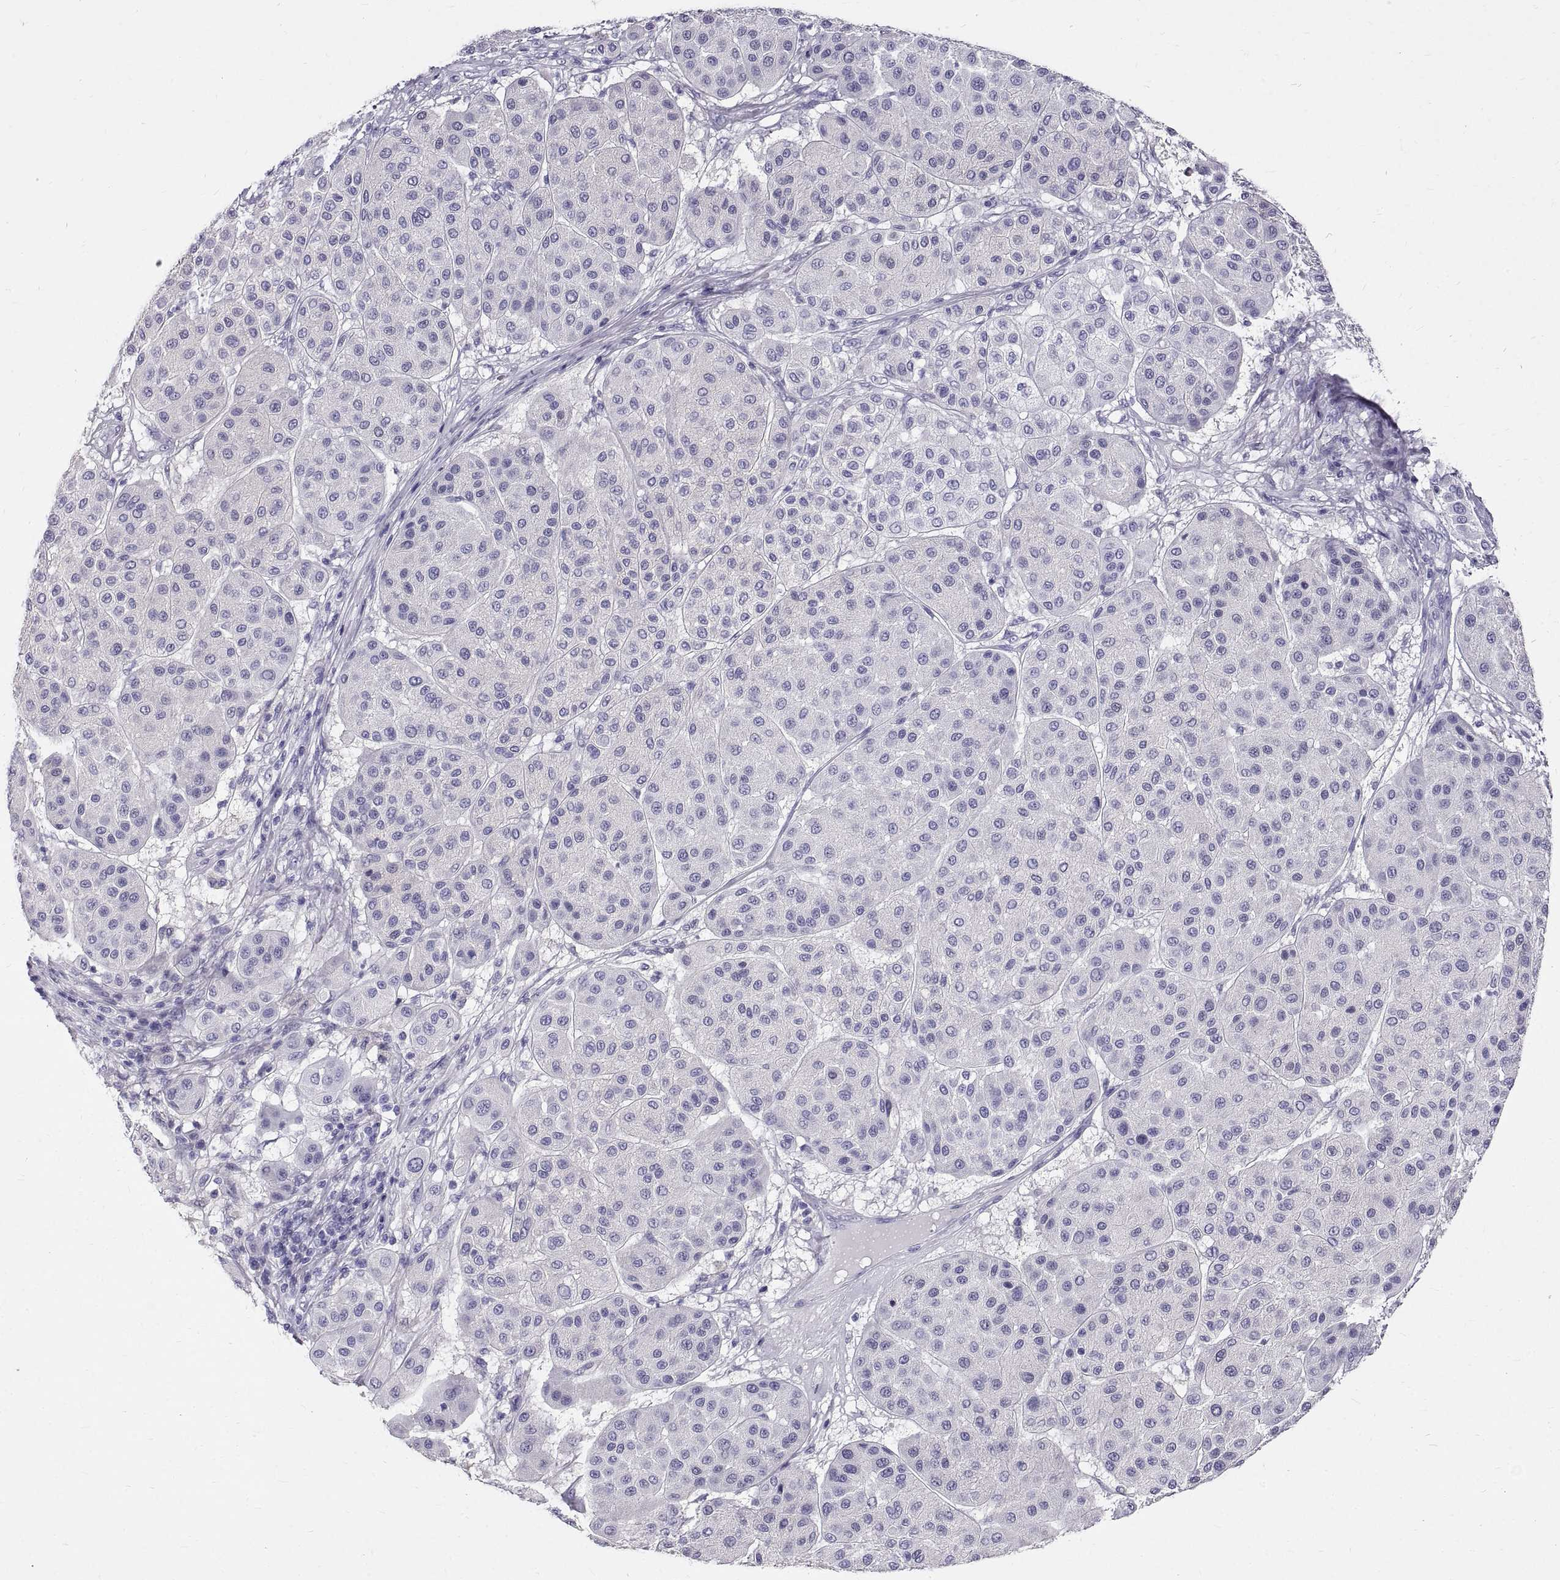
{"staining": {"intensity": "negative", "quantity": "none", "location": "none"}, "tissue": "melanoma", "cell_type": "Tumor cells", "image_type": "cancer", "snomed": [{"axis": "morphology", "description": "Malignant melanoma, Metastatic site"}, {"axis": "topography", "description": "Smooth muscle"}], "caption": "This is a image of immunohistochemistry (IHC) staining of malignant melanoma (metastatic site), which shows no expression in tumor cells. Brightfield microscopy of IHC stained with DAB (brown) and hematoxylin (blue), captured at high magnification.", "gene": "GNG12", "patient": {"sex": "male", "age": 41}}